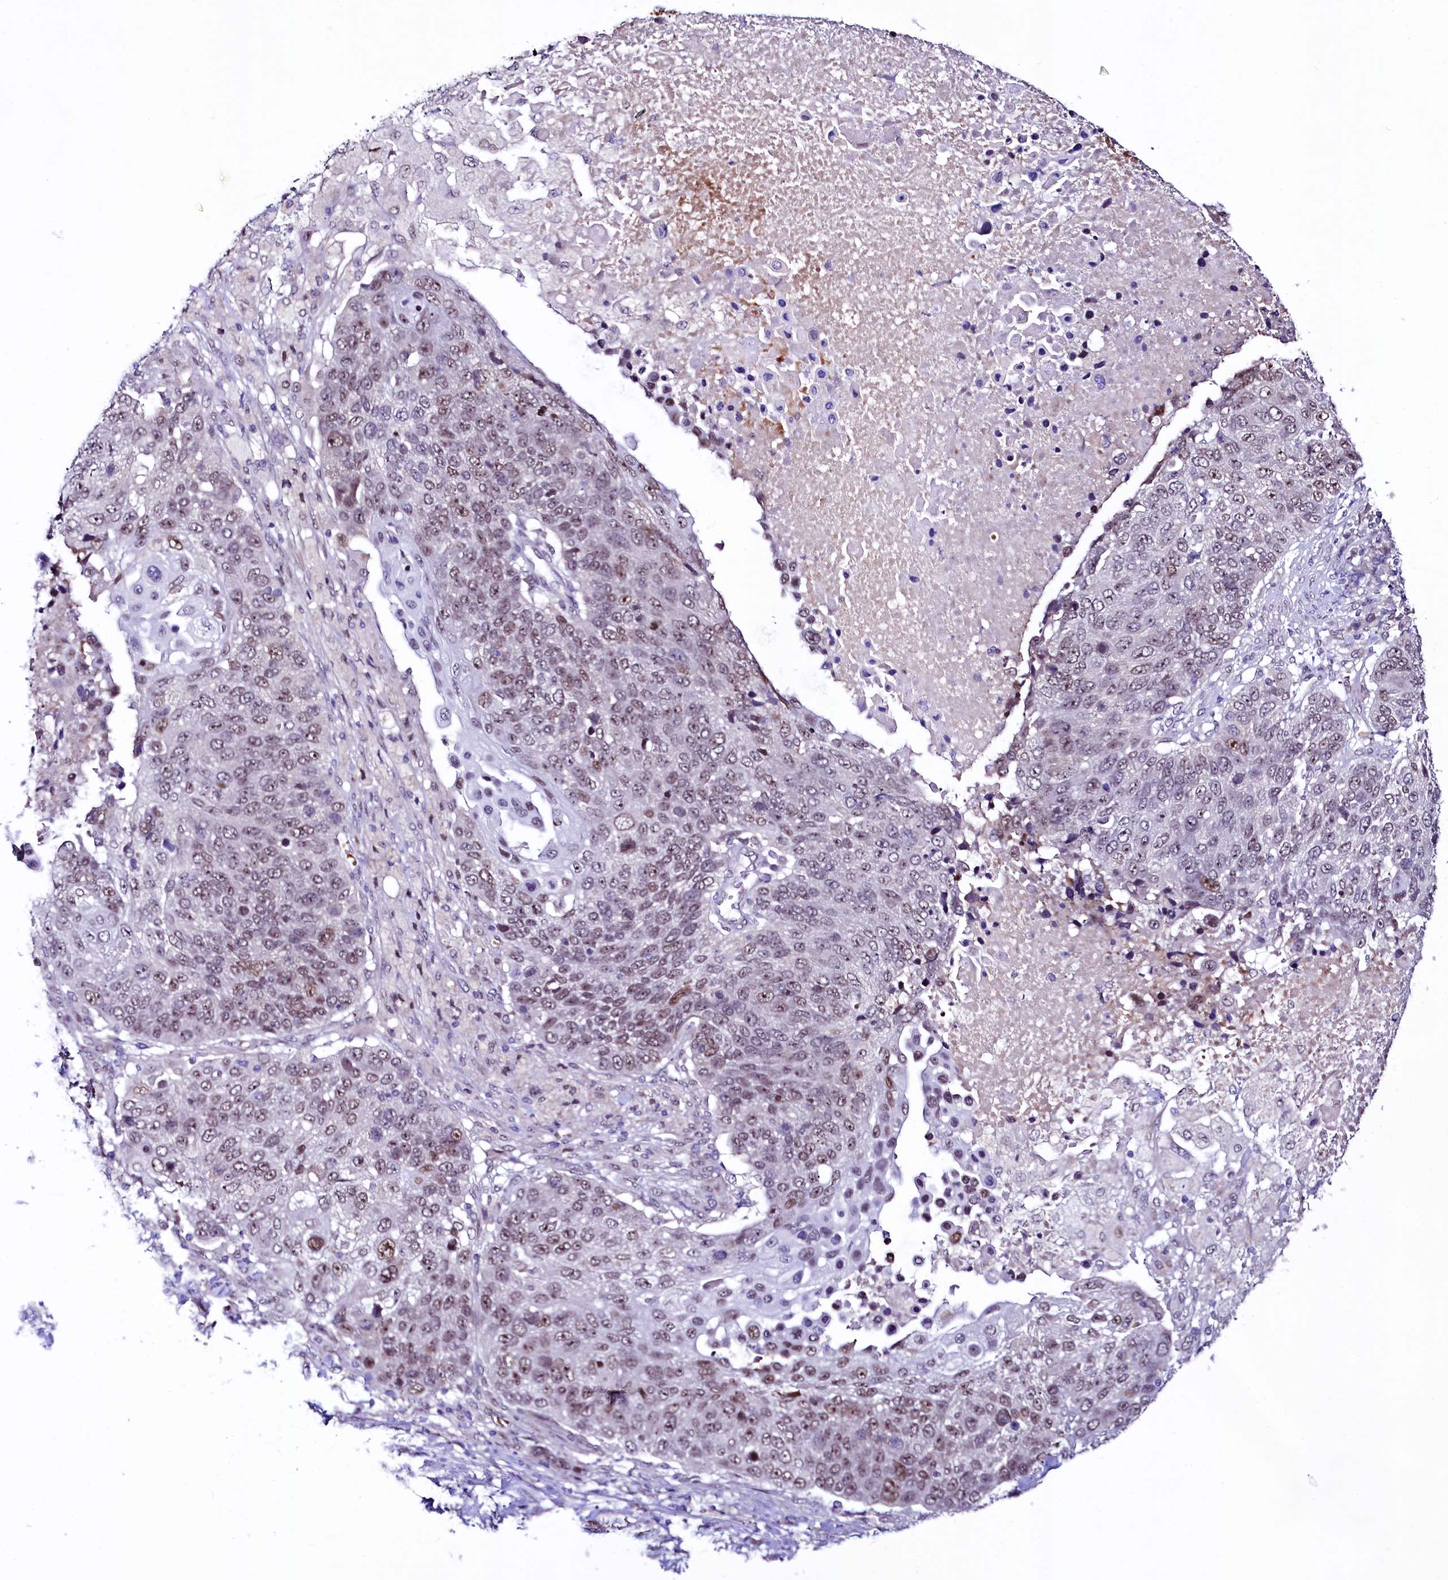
{"staining": {"intensity": "moderate", "quantity": "25%-75%", "location": "nuclear"}, "tissue": "lung cancer", "cell_type": "Tumor cells", "image_type": "cancer", "snomed": [{"axis": "morphology", "description": "Normal tissue, NOS"}, {"axis": "morphology", "description": "Squamous cell carcinoma, NOS"}, {"axis": "topography", "description": "Lymph node"}, {"axis": "topography", "description": "Lung"}], "caption": "An immunohistochemistry histopathology image of neoplastic tissue is shown. Protein staining in brown shows moderate nuclear positivity in lung cancer within tumor cells.", "gene": "LEUTX", "patient": {"sex": "male", "age": 66}}